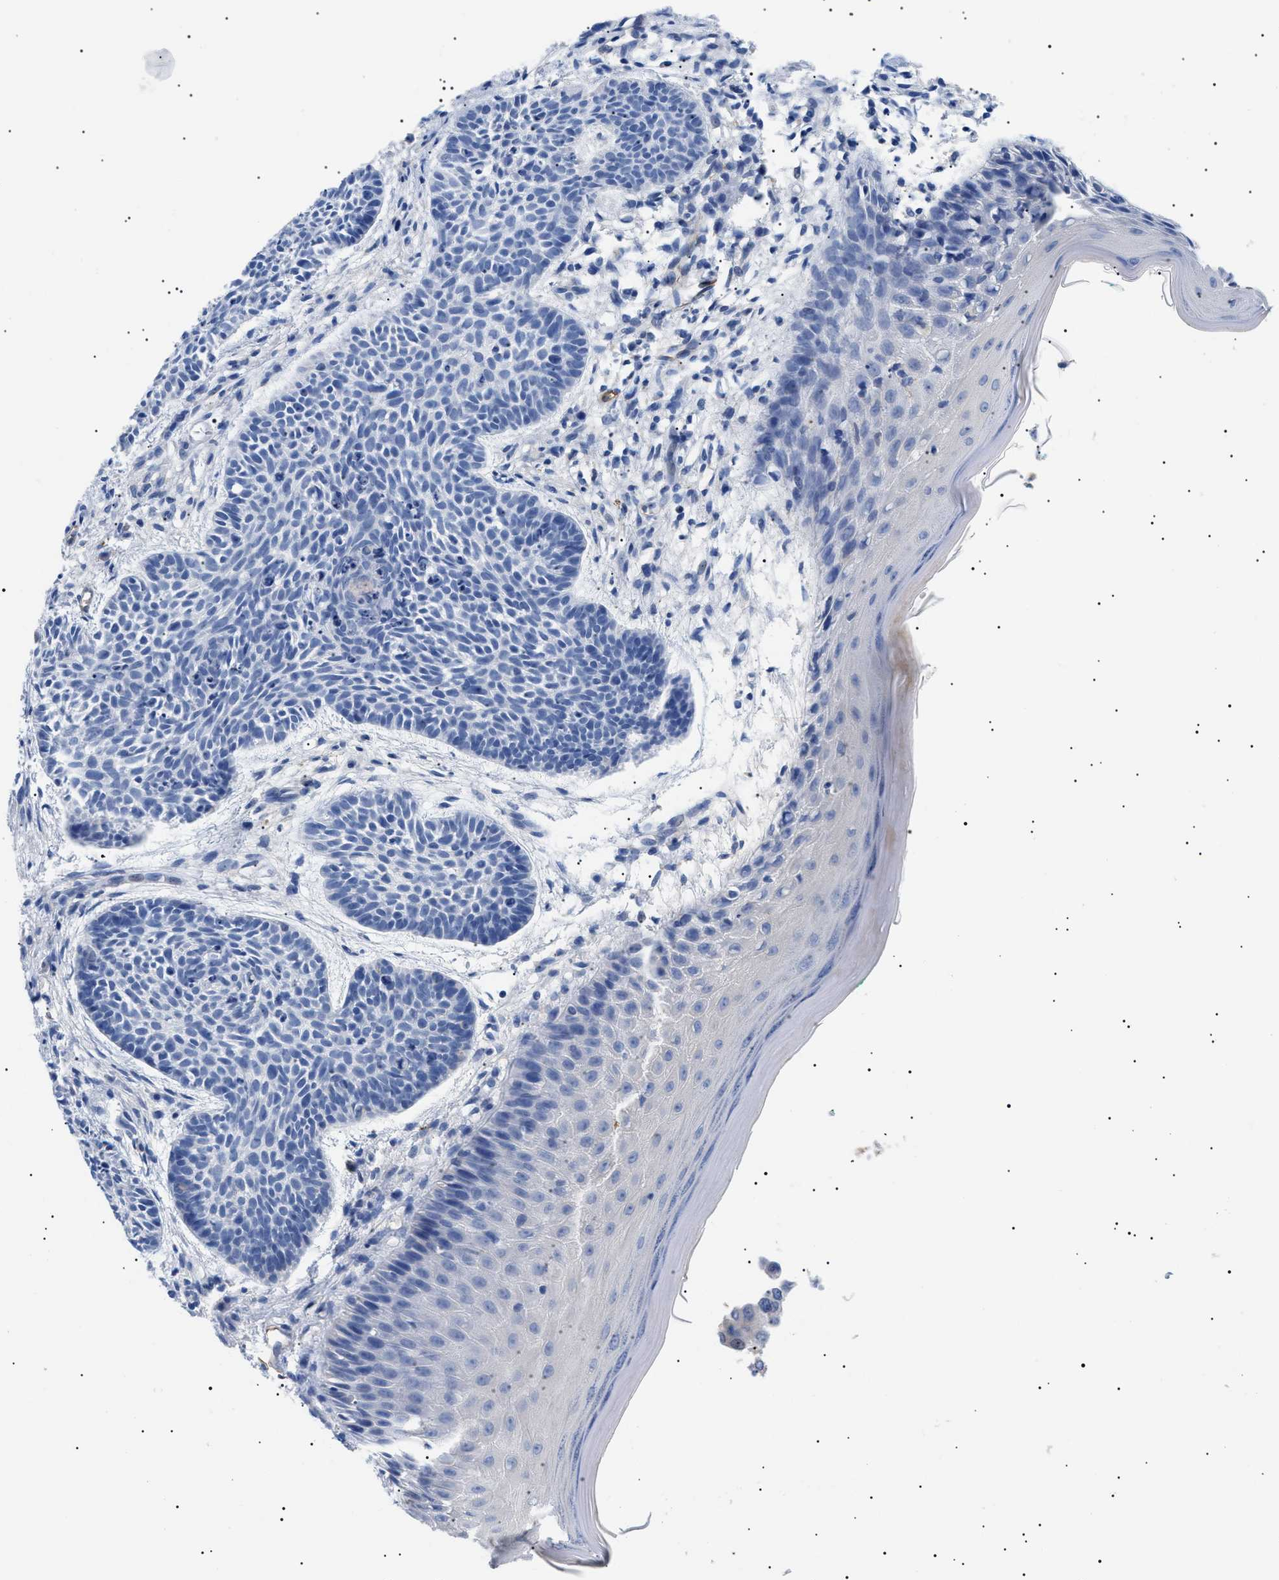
{"staining": {"intensity": "negative", "quantity": "none", "location": "none"}, "tissue": "skin cancer", "cell_type": "Tumor cells", "image_type": "cancer", "snomed": [{"axis": "morphology", "description": "Basal cell carcinoma"}, {"axis": "topography", "description": "Skin"}], "caption": "Human skin basal cell carcinoma stained for a protein using immunohistochemistry (IHC) demonstrates no positivity in tumor cells.", "gene": "ACKR1", "patient": {"sex": "male", "age": 60}}